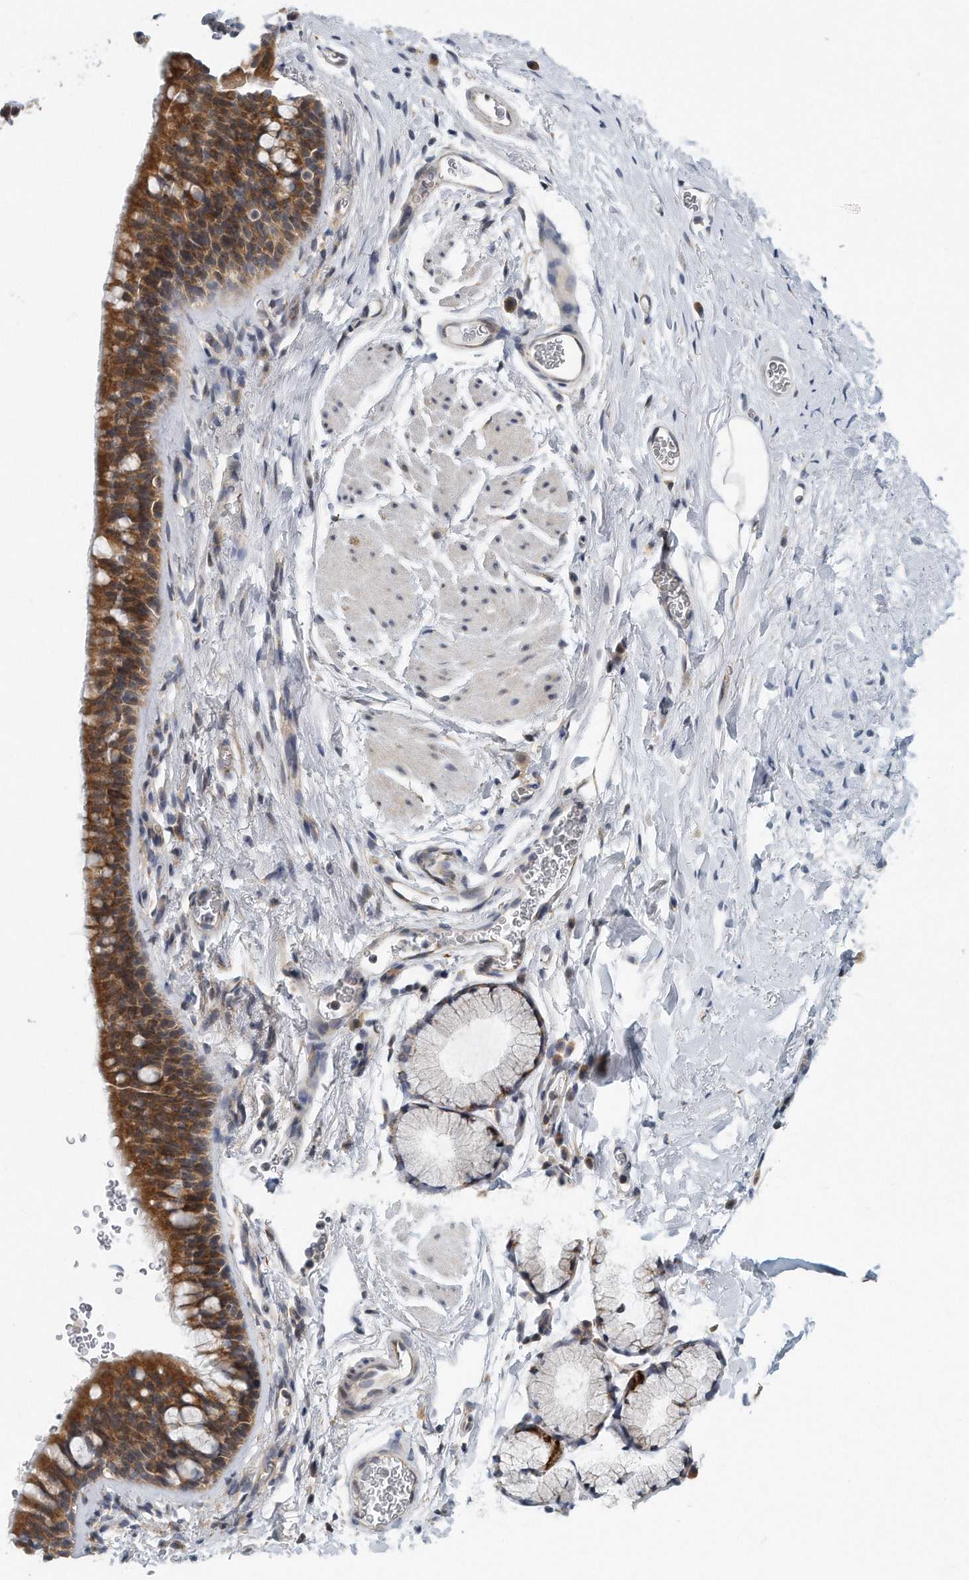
{"staining": {"intensity": "strong", "quantity": "25%-75%", "location": "cytoplasmic/membranous"}, "tissue": "bronchus", "cell_type": "Respiratory epithelial cells", "image_type": "normal", "snomed": [{"axis": "morphology", "description": "Normal tissue, NOS"}, {"axis": "topography", "description": "Cartilage tissue"}, {"axis": "topography", "description": "Bronchus"}], "caption": "Immunohistochemical staining of benign human bronchus exhibits high levels of strong cytoplasmic/membranous positivity in approximately 25%-75% of respiratory epithelial cells.", "gene": "VLDLR", "patient": {"sex": "female", "age": 53}}